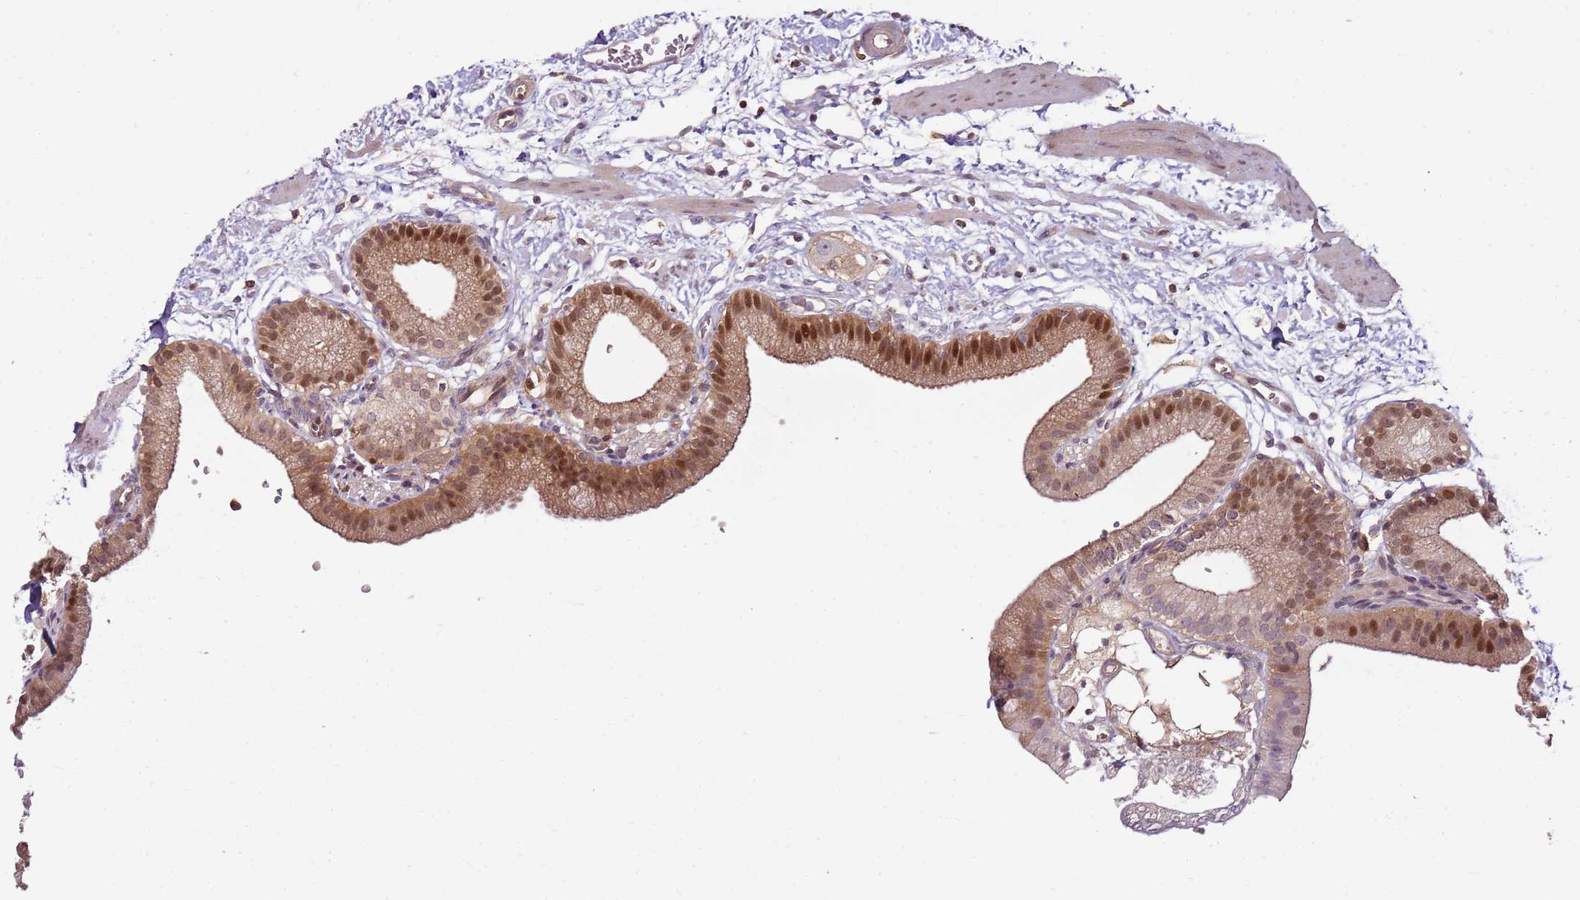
{"staining": {"intensity": "strong", "quantity": "25%-75%", "location": "nuclear"}, "tissue": "gallbladder", "cell_type": "Glandular cells", "image_type": "normal", "snomed": [{"axis": "morphology", "description": "Normal tissue, NOS"}, {"axis": "topography", "description": "Gallbladder"}], "caption": "Gallbladder stained with DAB IHC exhibits high levels of strong nuclear staining in approximately 25%-75% of glandular cells. (brown staining indicates protein expression, while blue staining denotes nuclei).", "gene": "GSTO2", "patient": {"sex": "male", "age": 55}}